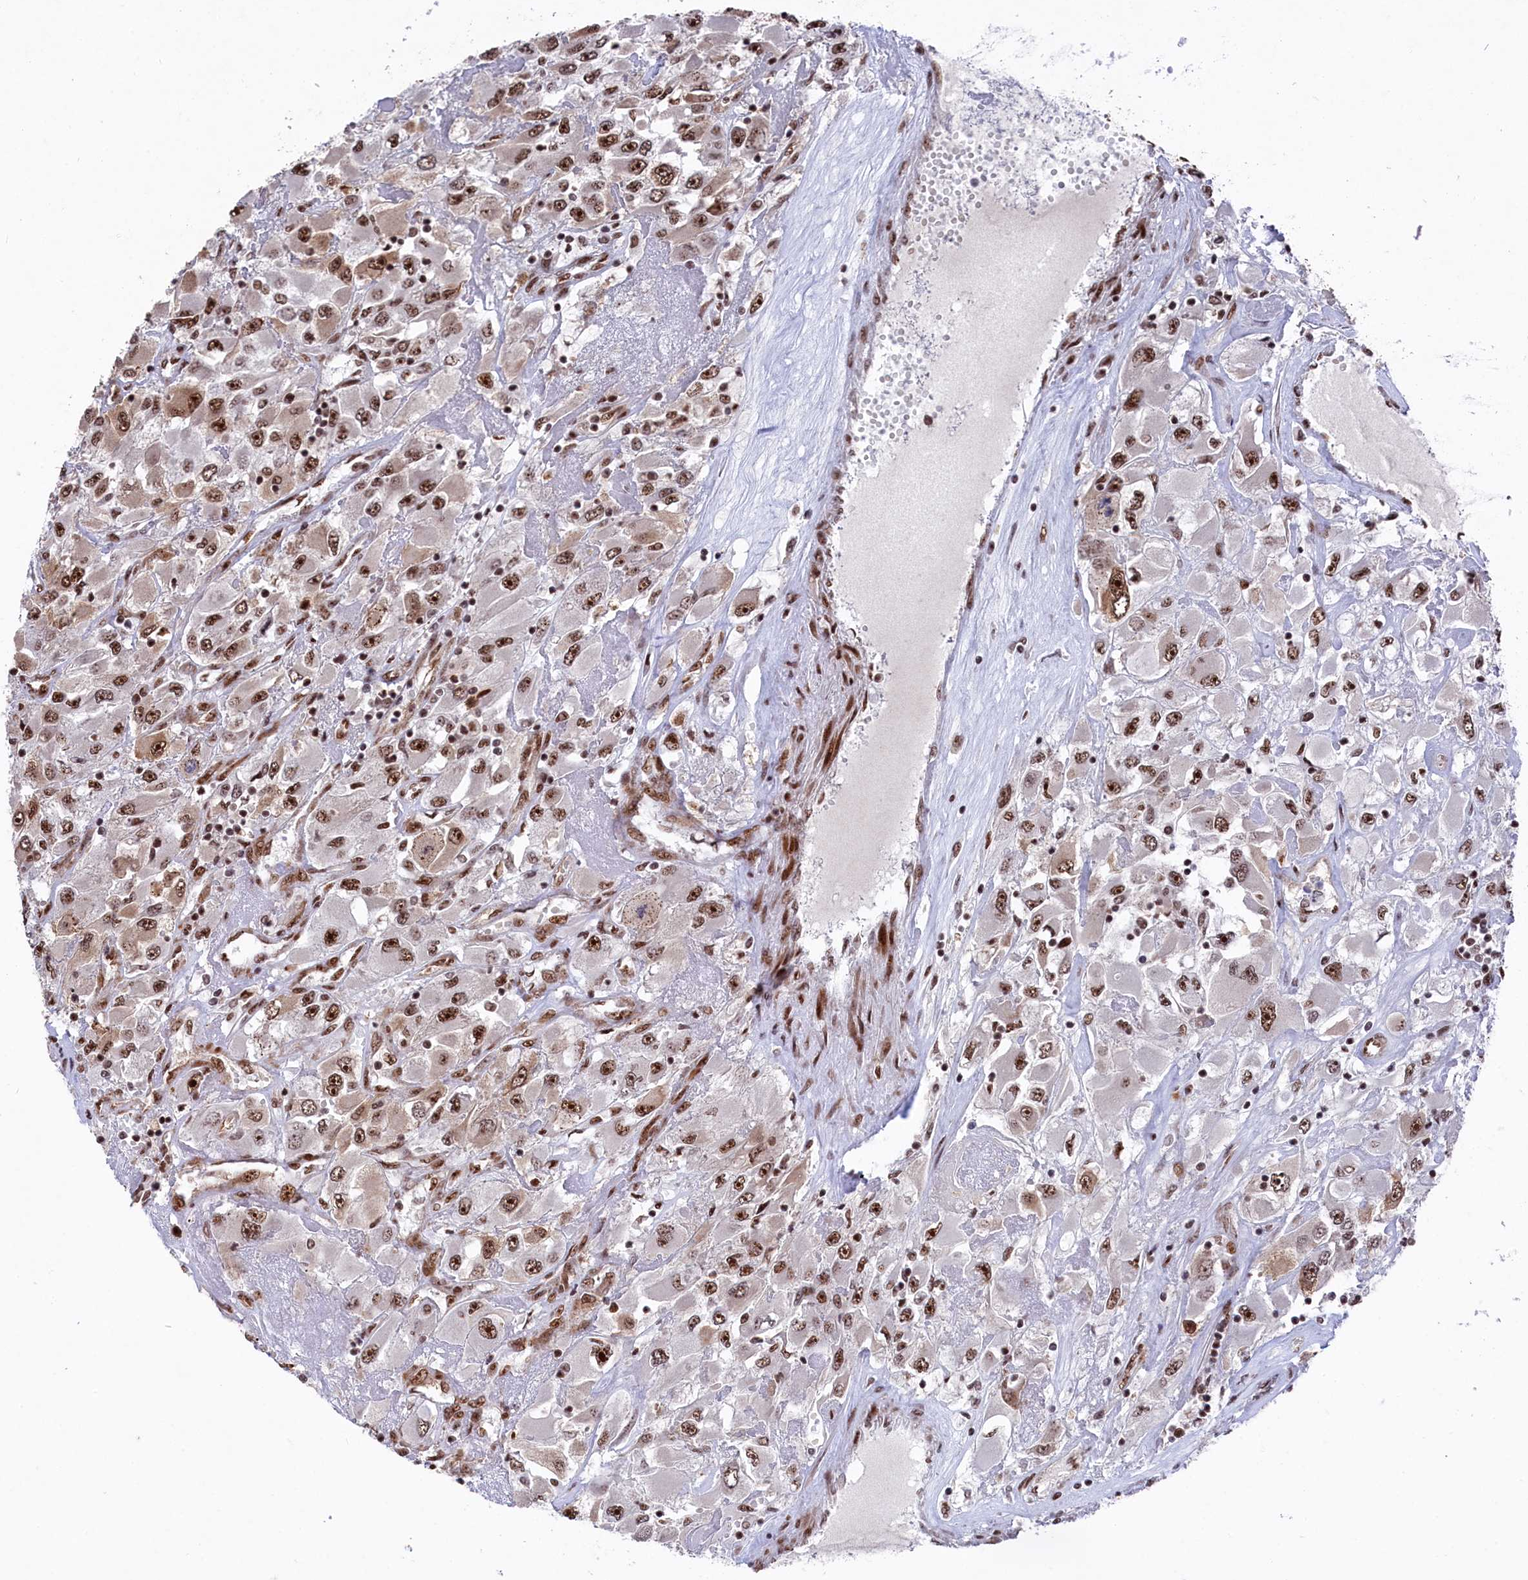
{"staining": {"intensity": "moderate", "quantity": ">75%", "location": "nuclear"}, "tissue": "renal cancer", "cell_type": "Tumor cells", "image_type": "cancer", "snomed": [{"axis": "morphology", "description": "Adenocarcinoma, NOS"}, {"axis": "topography", "description": "Kidney"}], "caption": "A brown stain labels moderate nuclear staining of a protein in renal cancer (adenocarcinoma) tumor cells. Using DAB (3,3'-diaminobenzidine) (brown) and hematoxylin (blue) stains, captured at high magnification using brightfield microscopy.", "gene": "PRPF31", "patient": {"sex": "female", "age": 52}}